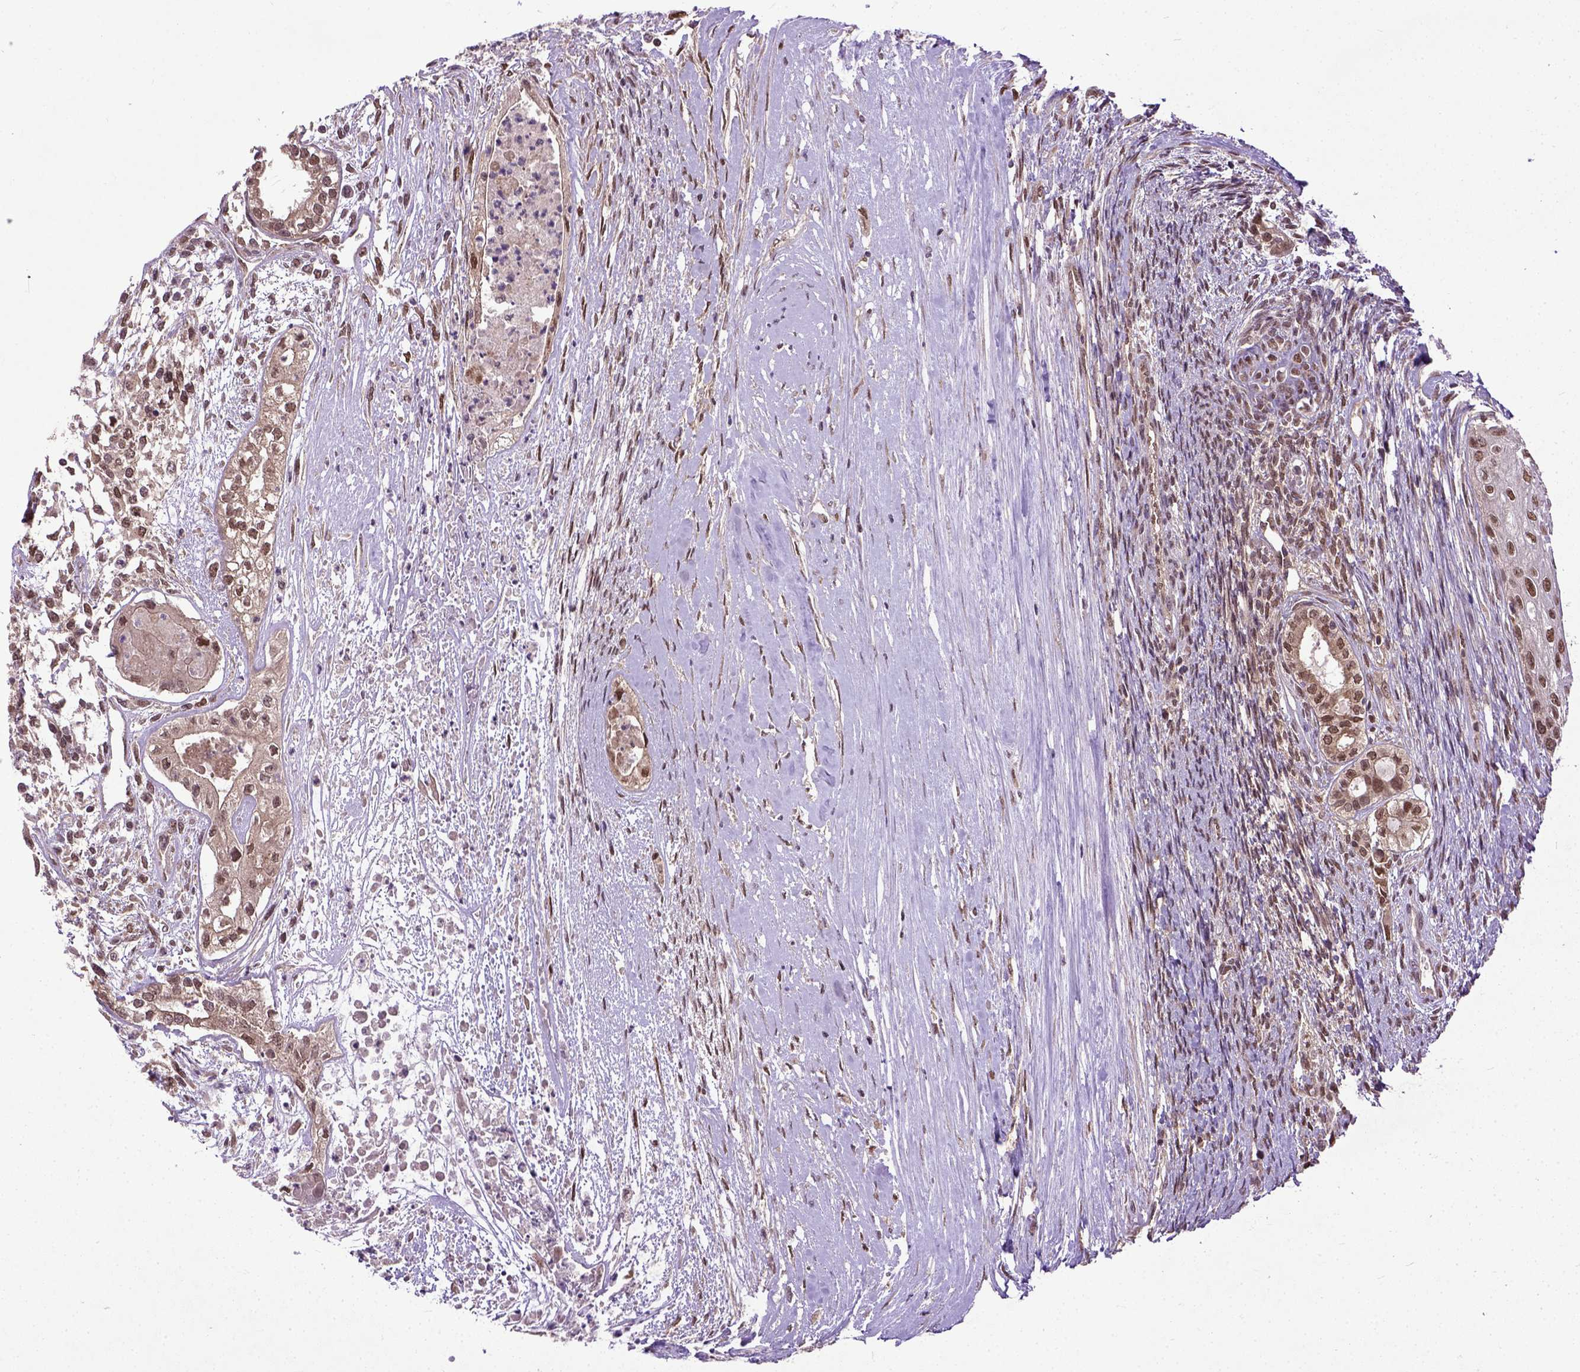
{"staining": {"intensity": "moderate", "quantity": ">75%", "location": "cytoplasmic/membranous,nuclear"}, "tissue": "testis cancer", "cell_type": "Tumor cells", "image_type": "cancer", "snomed": [{"axis": "morphology", "description": "Carcinoma, Embryonal, NOS"}, {"axis": "topography", "description": "Testis"}], "caption": "Immunohistochemical staining of human testis cancer (embryonal carcinoma) exhibits moderate cytoplasmic/membranous and nuclear protein positivity in about >75% of tumor cells.", "gene": "UBA3", "patient": {"sex": "male", "age": 37}}